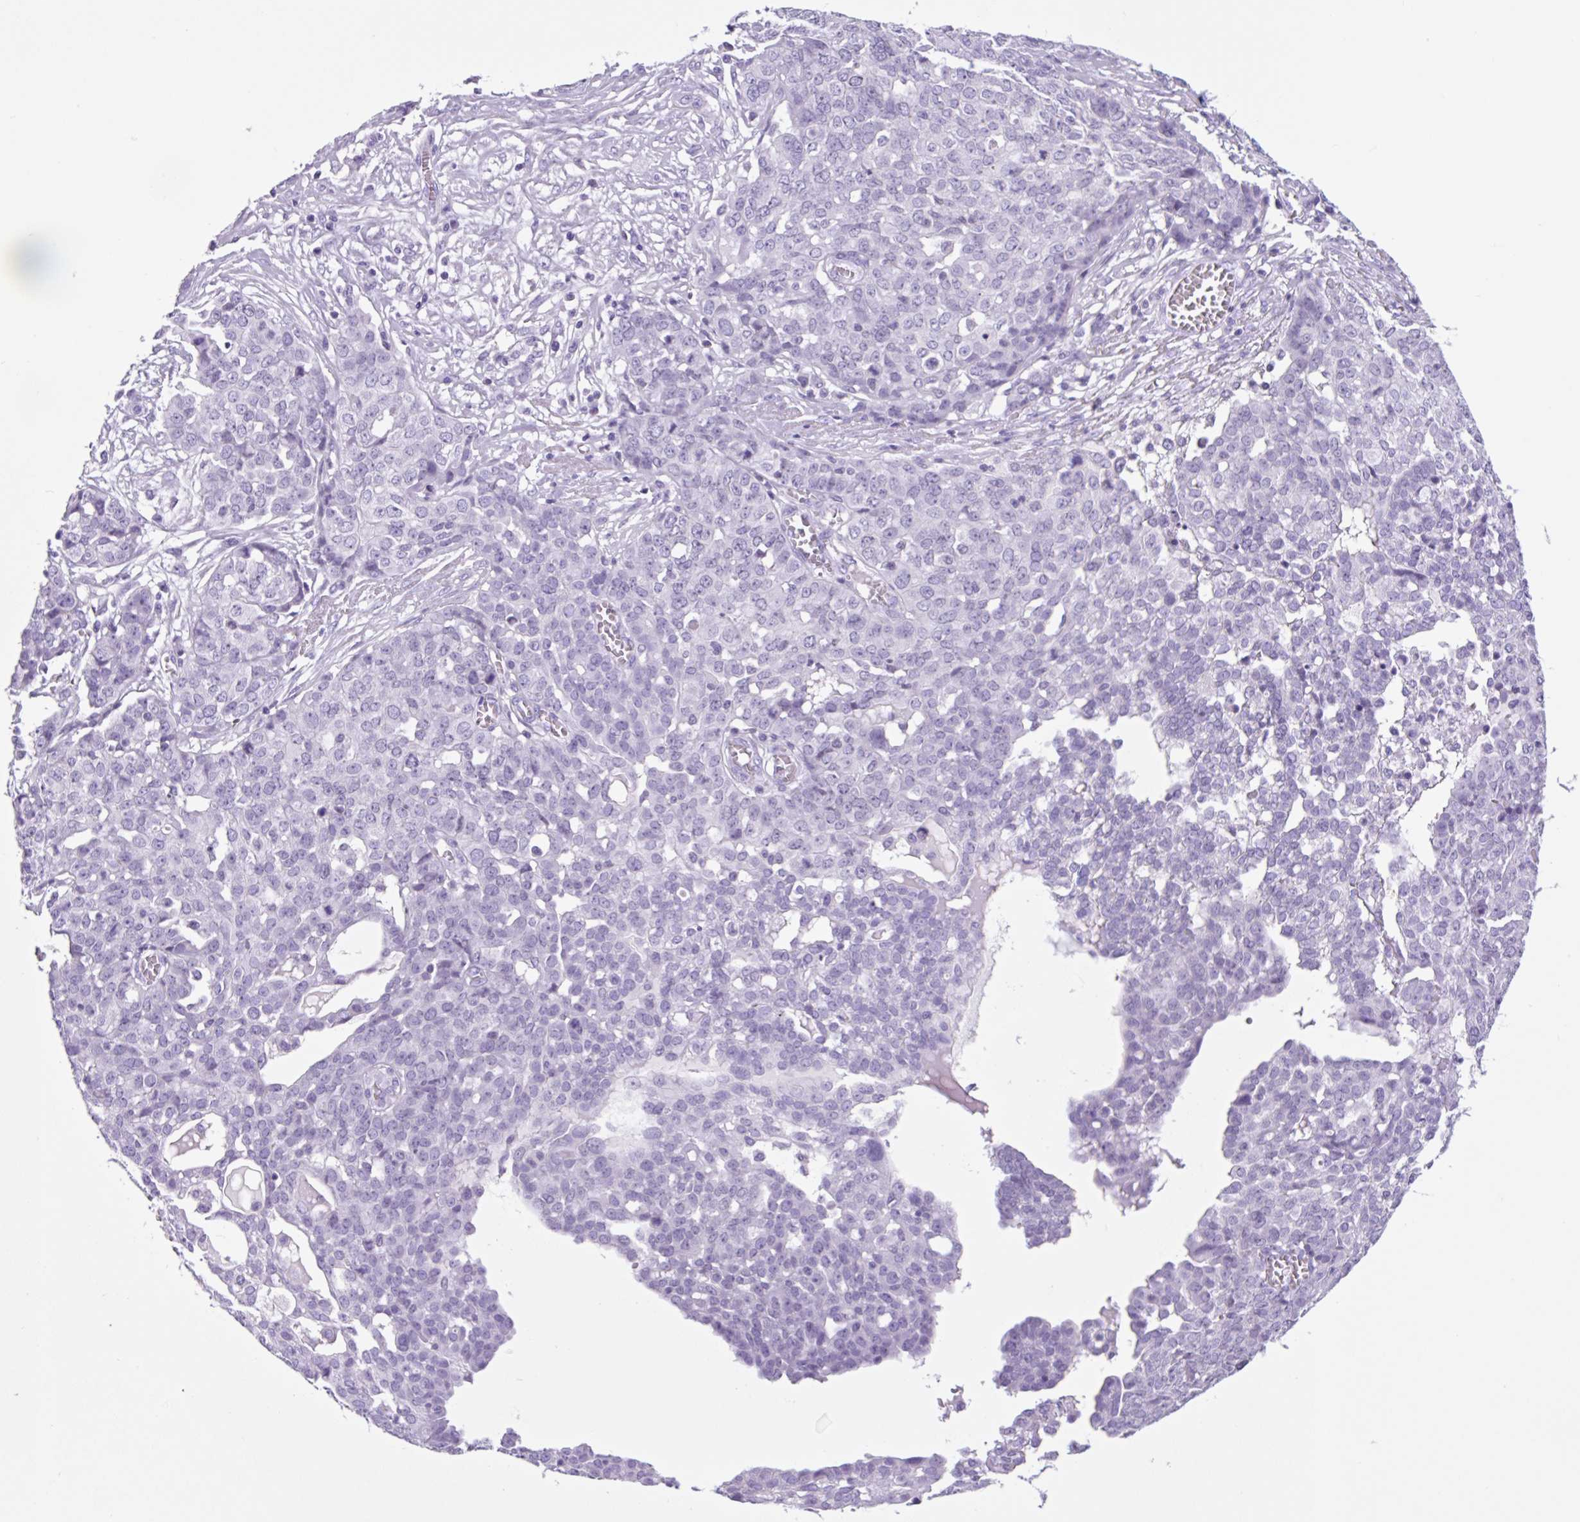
{"staining": {"intensity": "negative", "quantity": "none", "location": "none"}, "tissue": "ovarian cancer", "cell_type": "Tumor cells", "image_type": "cancer", "snomed": [{"axis": "morphology", "description": "Cystadenocarcinoma, serous, NOS"}, {"axis": "topography", "description": "Soft tissue"}, {"axis": "topography", "description": "Ovary"}], "caption": "DAB (3,3'-diaminobenzidine) immunohistochemical staining of human ovarian cancer exhibits no significant positivity in tumor cells.", "gene": "VPREB1", "patient": {"sex": "female", "age": 57}}